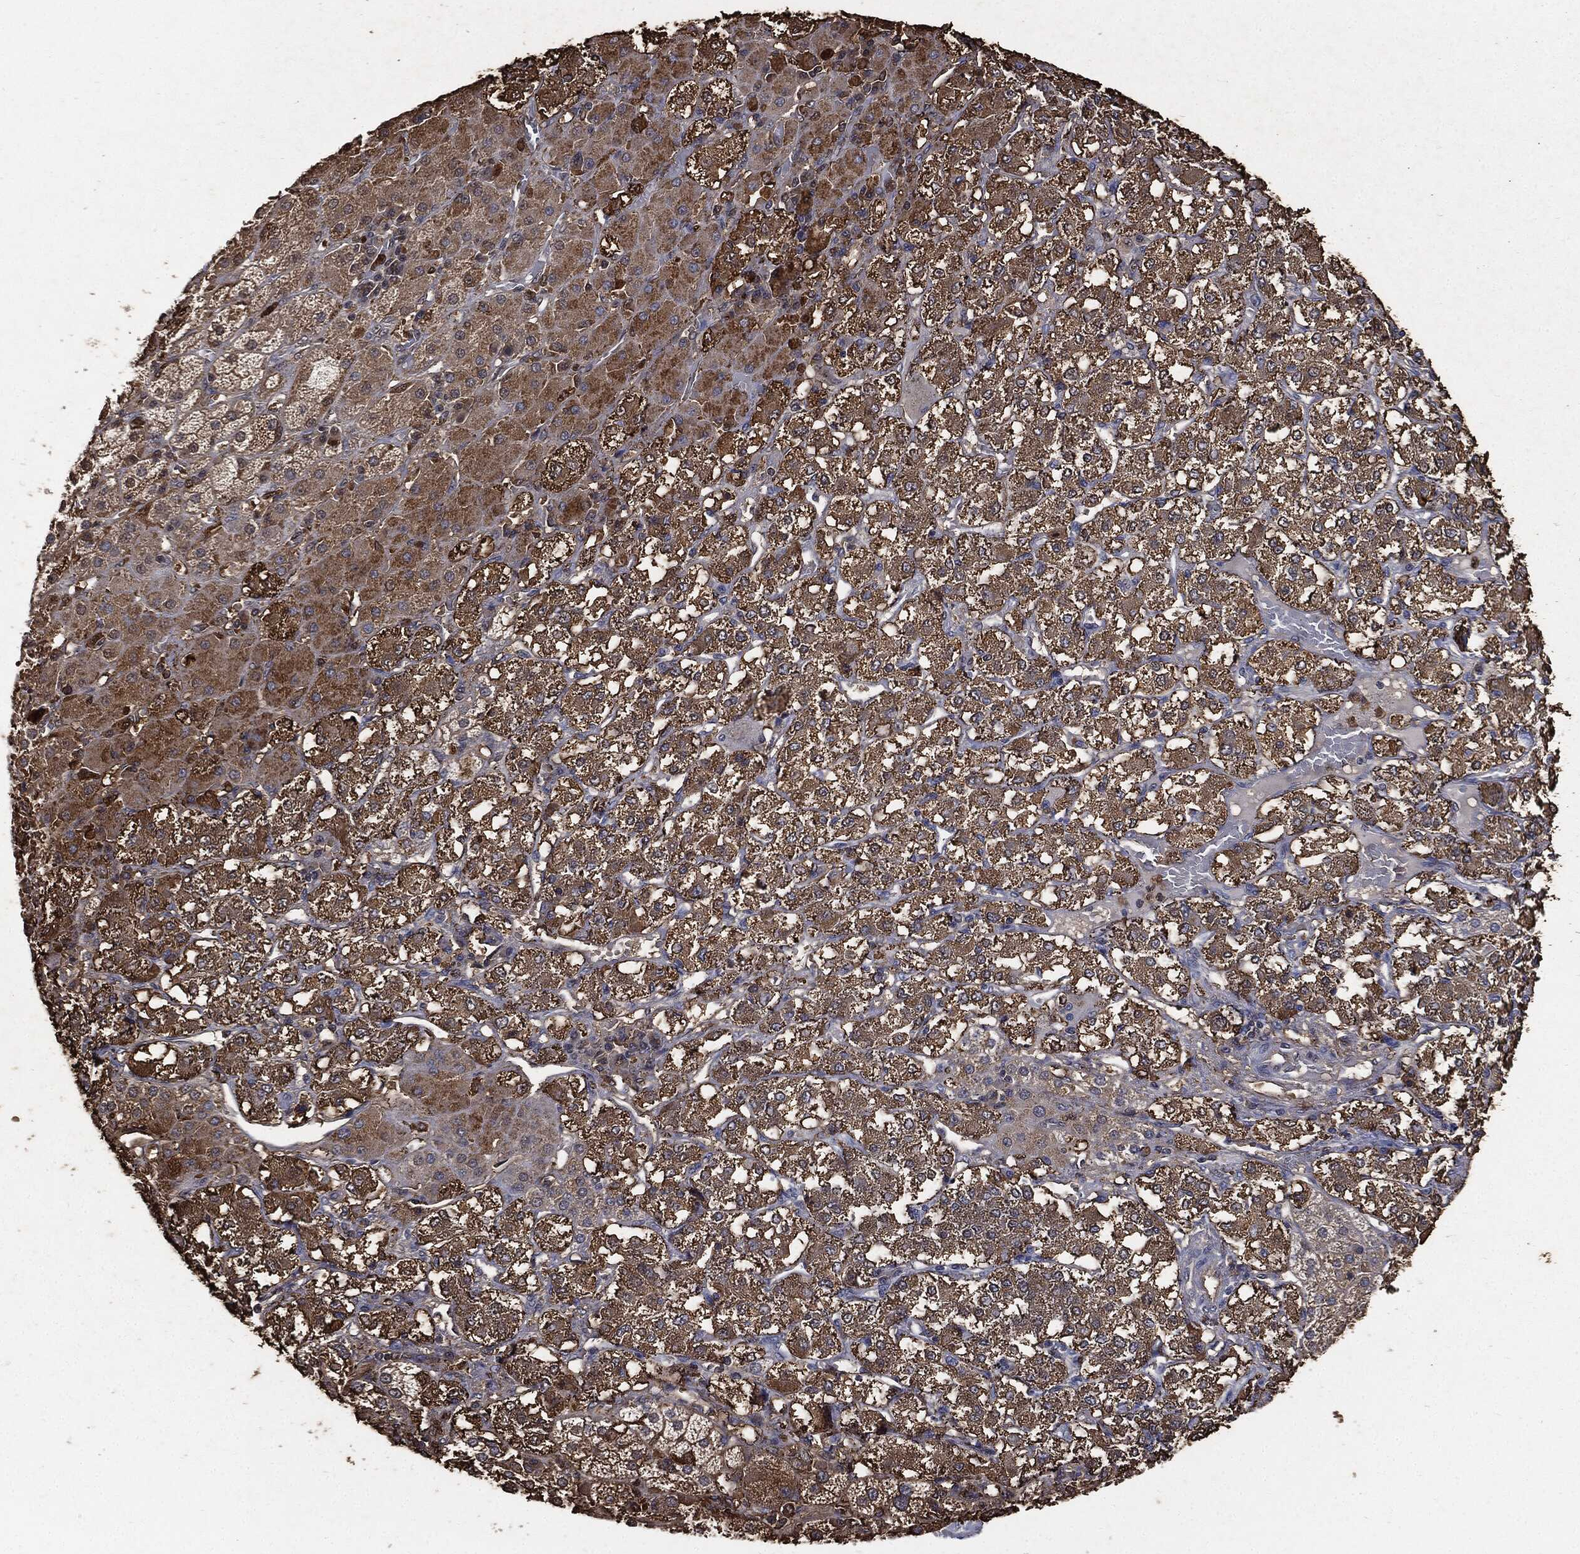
{"staining": {"intensity": "moderate", "quantity": "25%-75%", "location": "cytoplasmic/membranous"}, "tissue": "adrenal gland", "cell_type": "Glandular cells", "image_type": "normal", "snomed": [{"axis": "morphology", "description": "Normal tissue, NOS"}, {"axis": "topography", "description": "Adrenal gland"}], "caption": "A histopathology image showing moderate cytoplasmic/membranous staining in about 25%-75% of glandular cells in normal adrenal gland, as visualized by brown immunohistochemical staining.", "gene": "S100A9", "patient": {"sex": "male", "age": 70}}